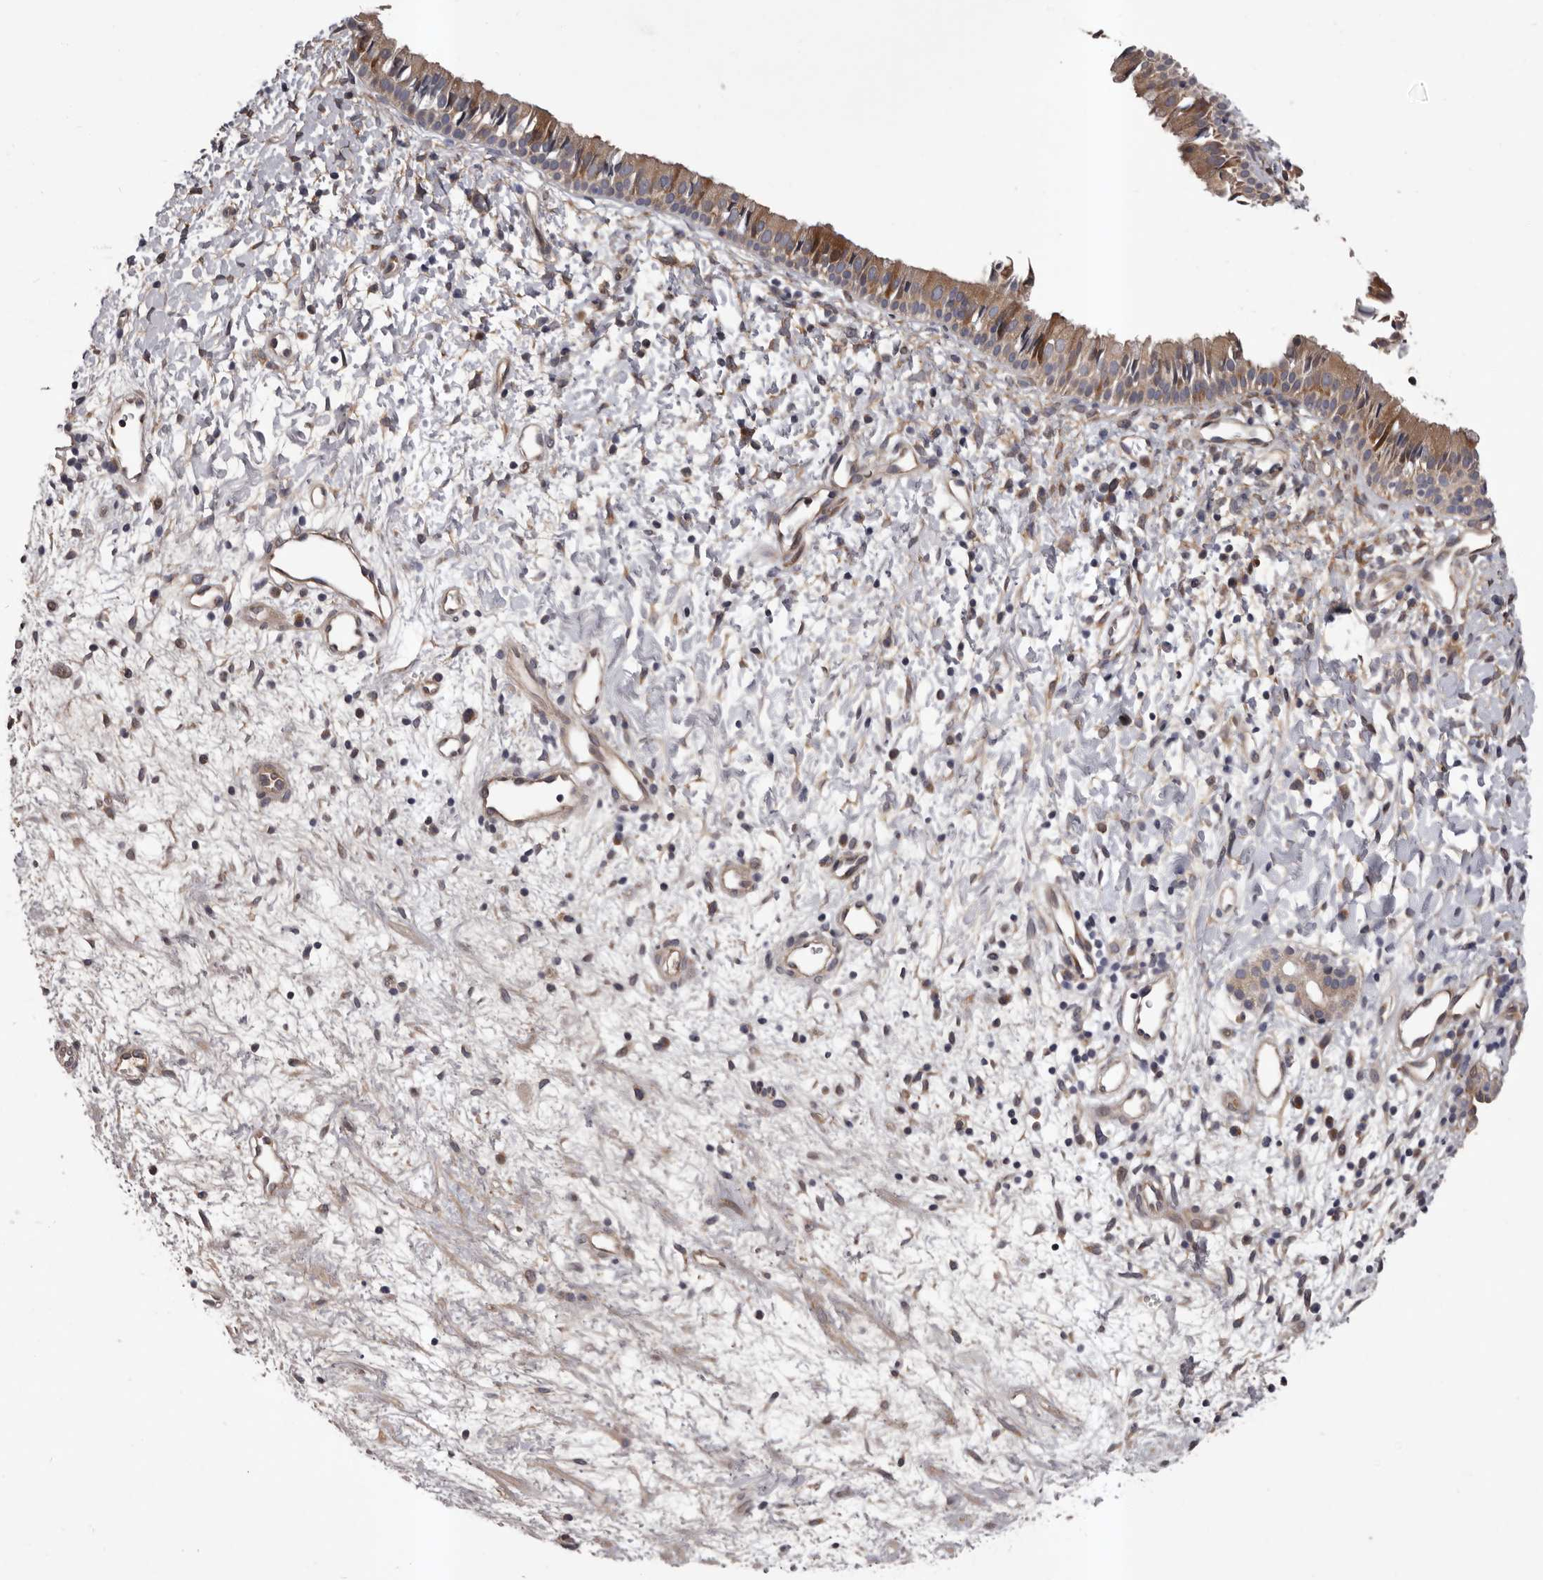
{"staining": {"intensity": "moderate", "quantity": ">75%", "location": "cytoplasmic/membranous"}, "tissue": "nasopharynx", "cell_type": "Respiratory epithelial cells", "image_type": "normal", "snomed": [{"axis": "morphology", "description": "Normal tissue, NOS"}, {"axis": "topography", "description": "Nasopharynx"}], "caption": "The photomicrograph demonstrates staining of unremarkable nasopharynx, revealing moderate cytoplasmic/membranous protein staining (brown color) within respiratory epithelial cells.", "gene": "PRKD1", "patient": {"sex": "male", "age": 22}}